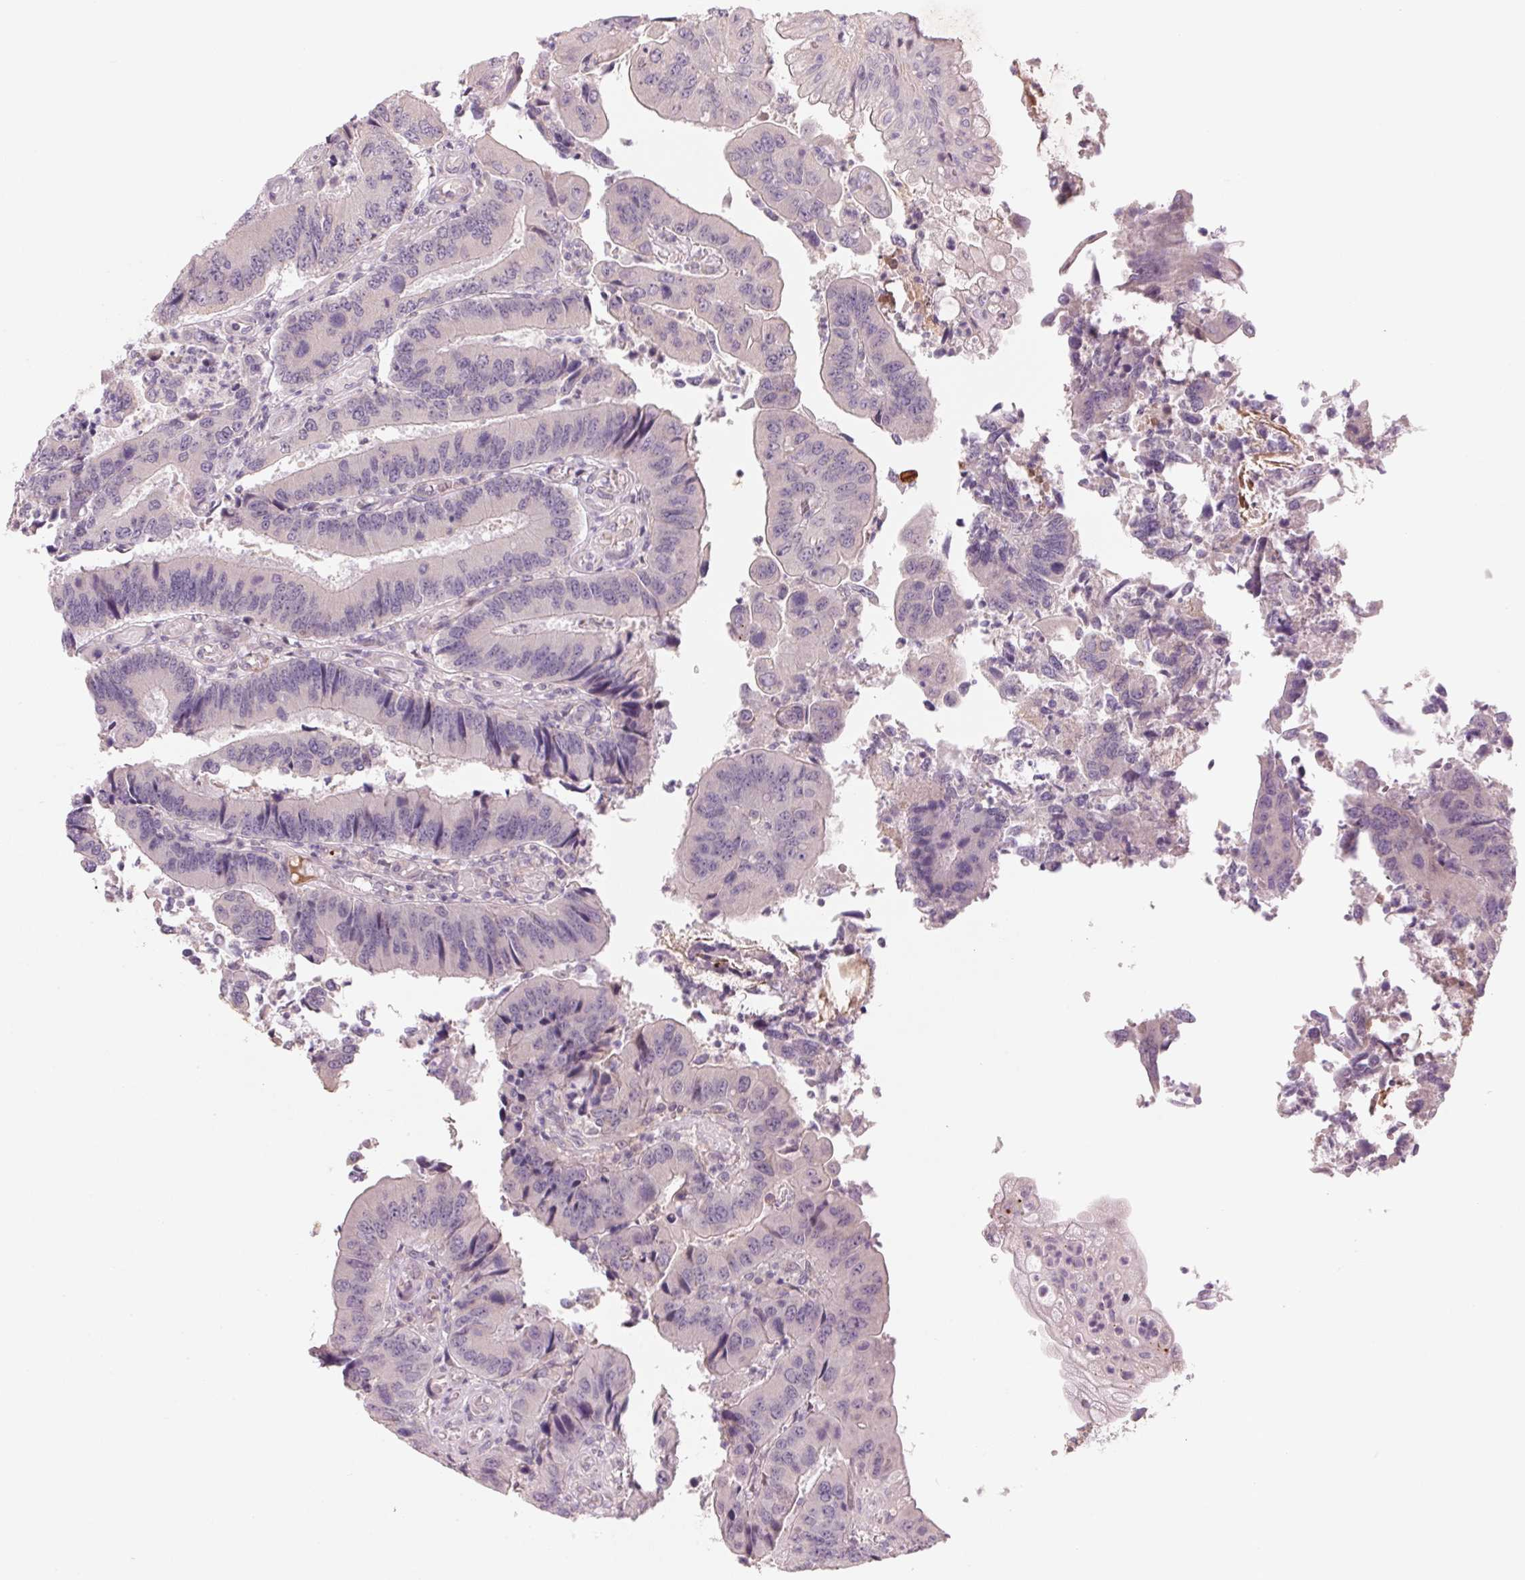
{"staining": {"intensity": "negative", "quantity": "none", "location": "none"}, "tissue": "colorectal cancer", "cell_type": "Tumor cells", "image_type": "cancer", "snomed": [{"axis": "morphology", "description": "Adenocarcinoma, NOS"}, {"axis": "topography", "description": "Colon"}], "caption": "This is a micrograph of immunohistochemistry (IHC) staining of colorectal adenocarcinoma, which shows no staining in tumor cells.", "gene": "ADAM20", "patient": {"sex": "female", "age": 67}}